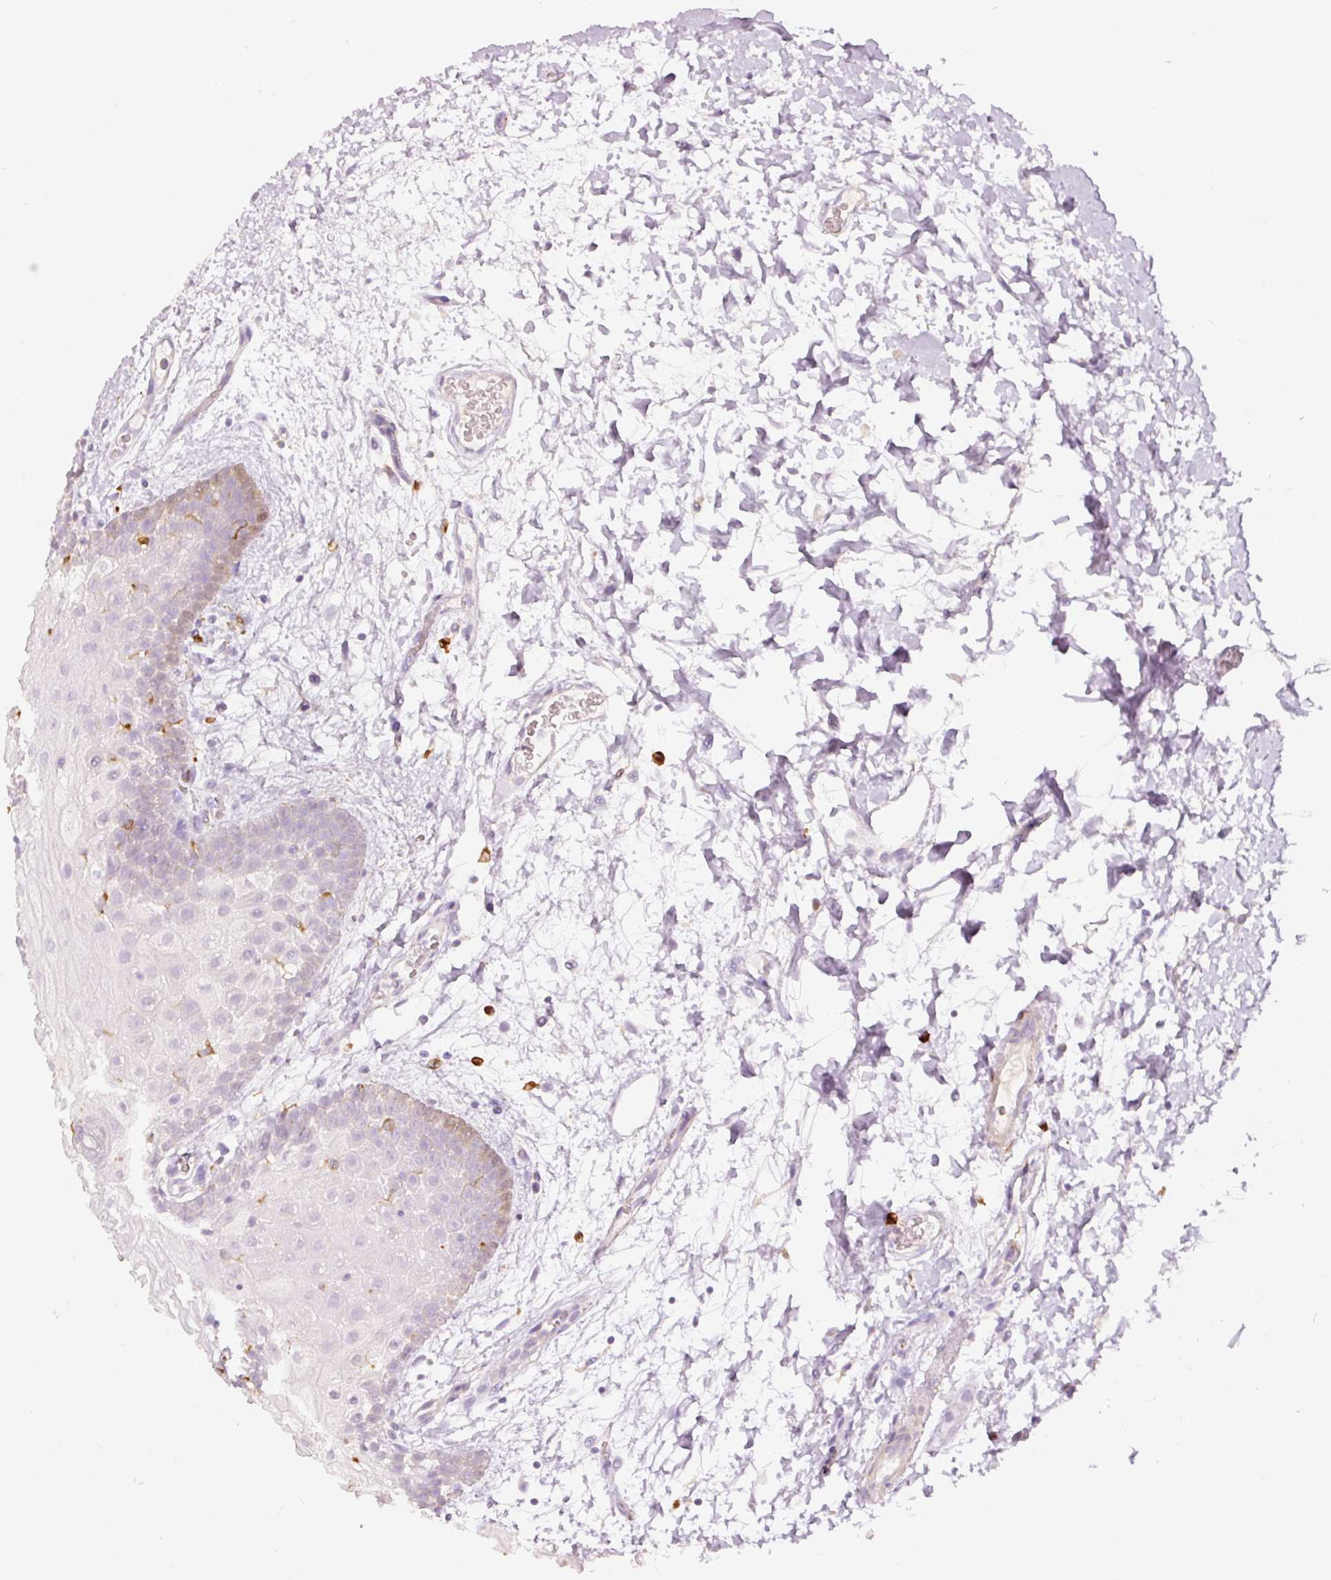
{"staining": {"intensity": "weak", "quantity": "<25%", "location": "cytoplasmic/membranous"}, "tissue": "oral mucosa", "cell_type": "Squamous epithelial cells", "image_type": "normal", "snomed": [{"axis": "morphology", "description": "Normal tissue, NOS"}, {"axis": "morphology", "description": "Squamous cell carcinoma, NOS"}, {"axis": "topography", "description": "Oral tissue"}, {"axis": "topography", "description": "Tounge, NOS"}, {"axis": "topography", "description": "Head-Neck"}], "caption": "High power microscopy histopathology image of an immunohistochemistry micrograph of benign oral mucosa, revealing no significant positivity in squamous epithelial cells.", "gene": "MTHFD2", "patient": {"sex": "male", "age": 76}}